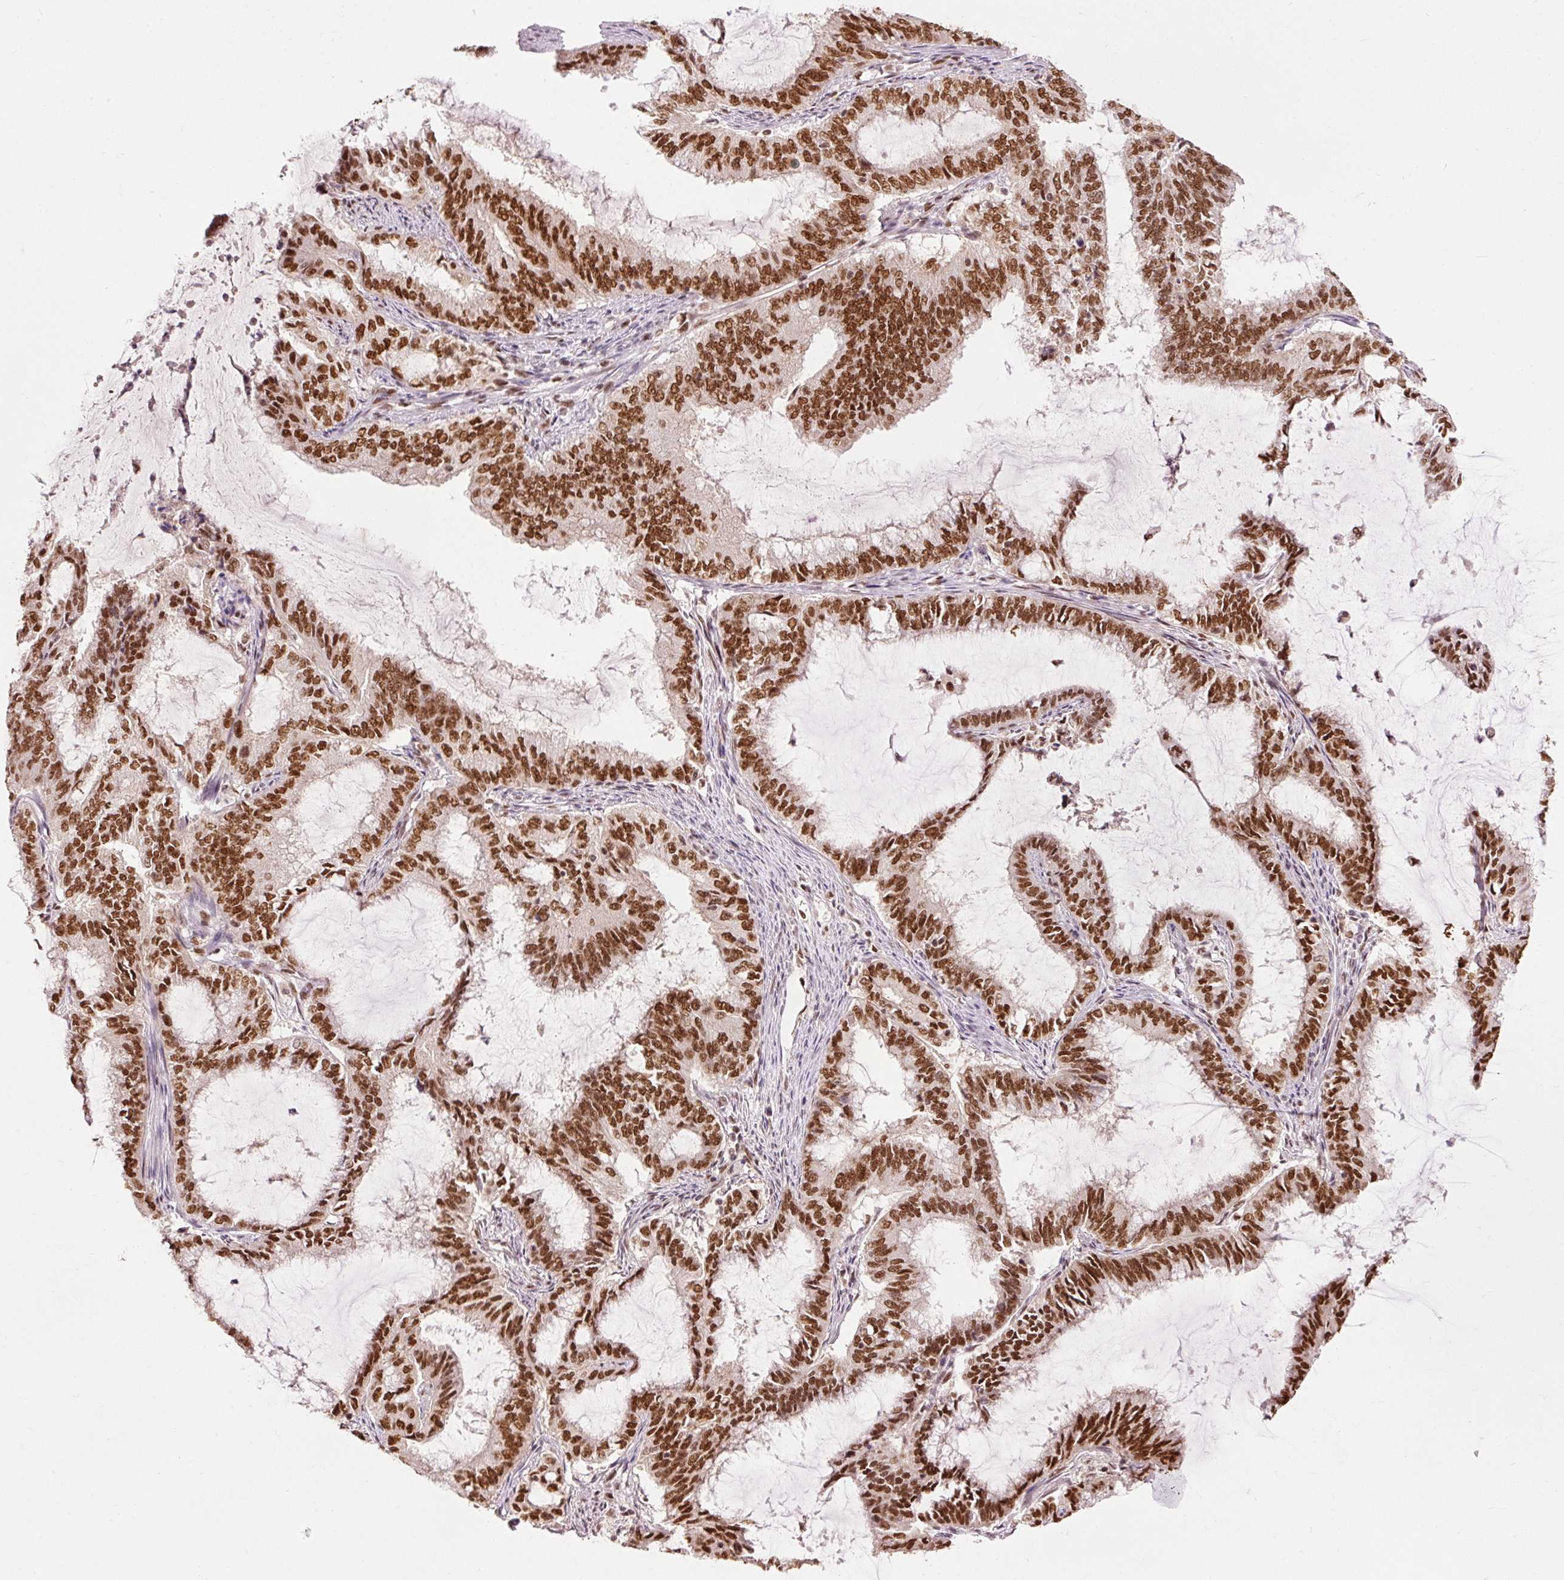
{"staining": {"intensity": "strong", "quantity": ">75%", "location": "nuclear"}, "tissue": "endometrial cancer", "cell_type": "Tumor cells", "image_type": "cancer", "snomed": [{"axis": "morphology", "description": "Adenocarcinoma, NOS"}, {"axis": "topography", "description": "Endometrium"}], "caption": "High-power microscopy captured an immunohistochemistry histopathology image of adenocarcinoma (endometrial), revealing strong nuclear staining in approximately >75% of tumor cells.", "gene": "ZBTB44", "patient": {"sex": "female", "age": 51}}